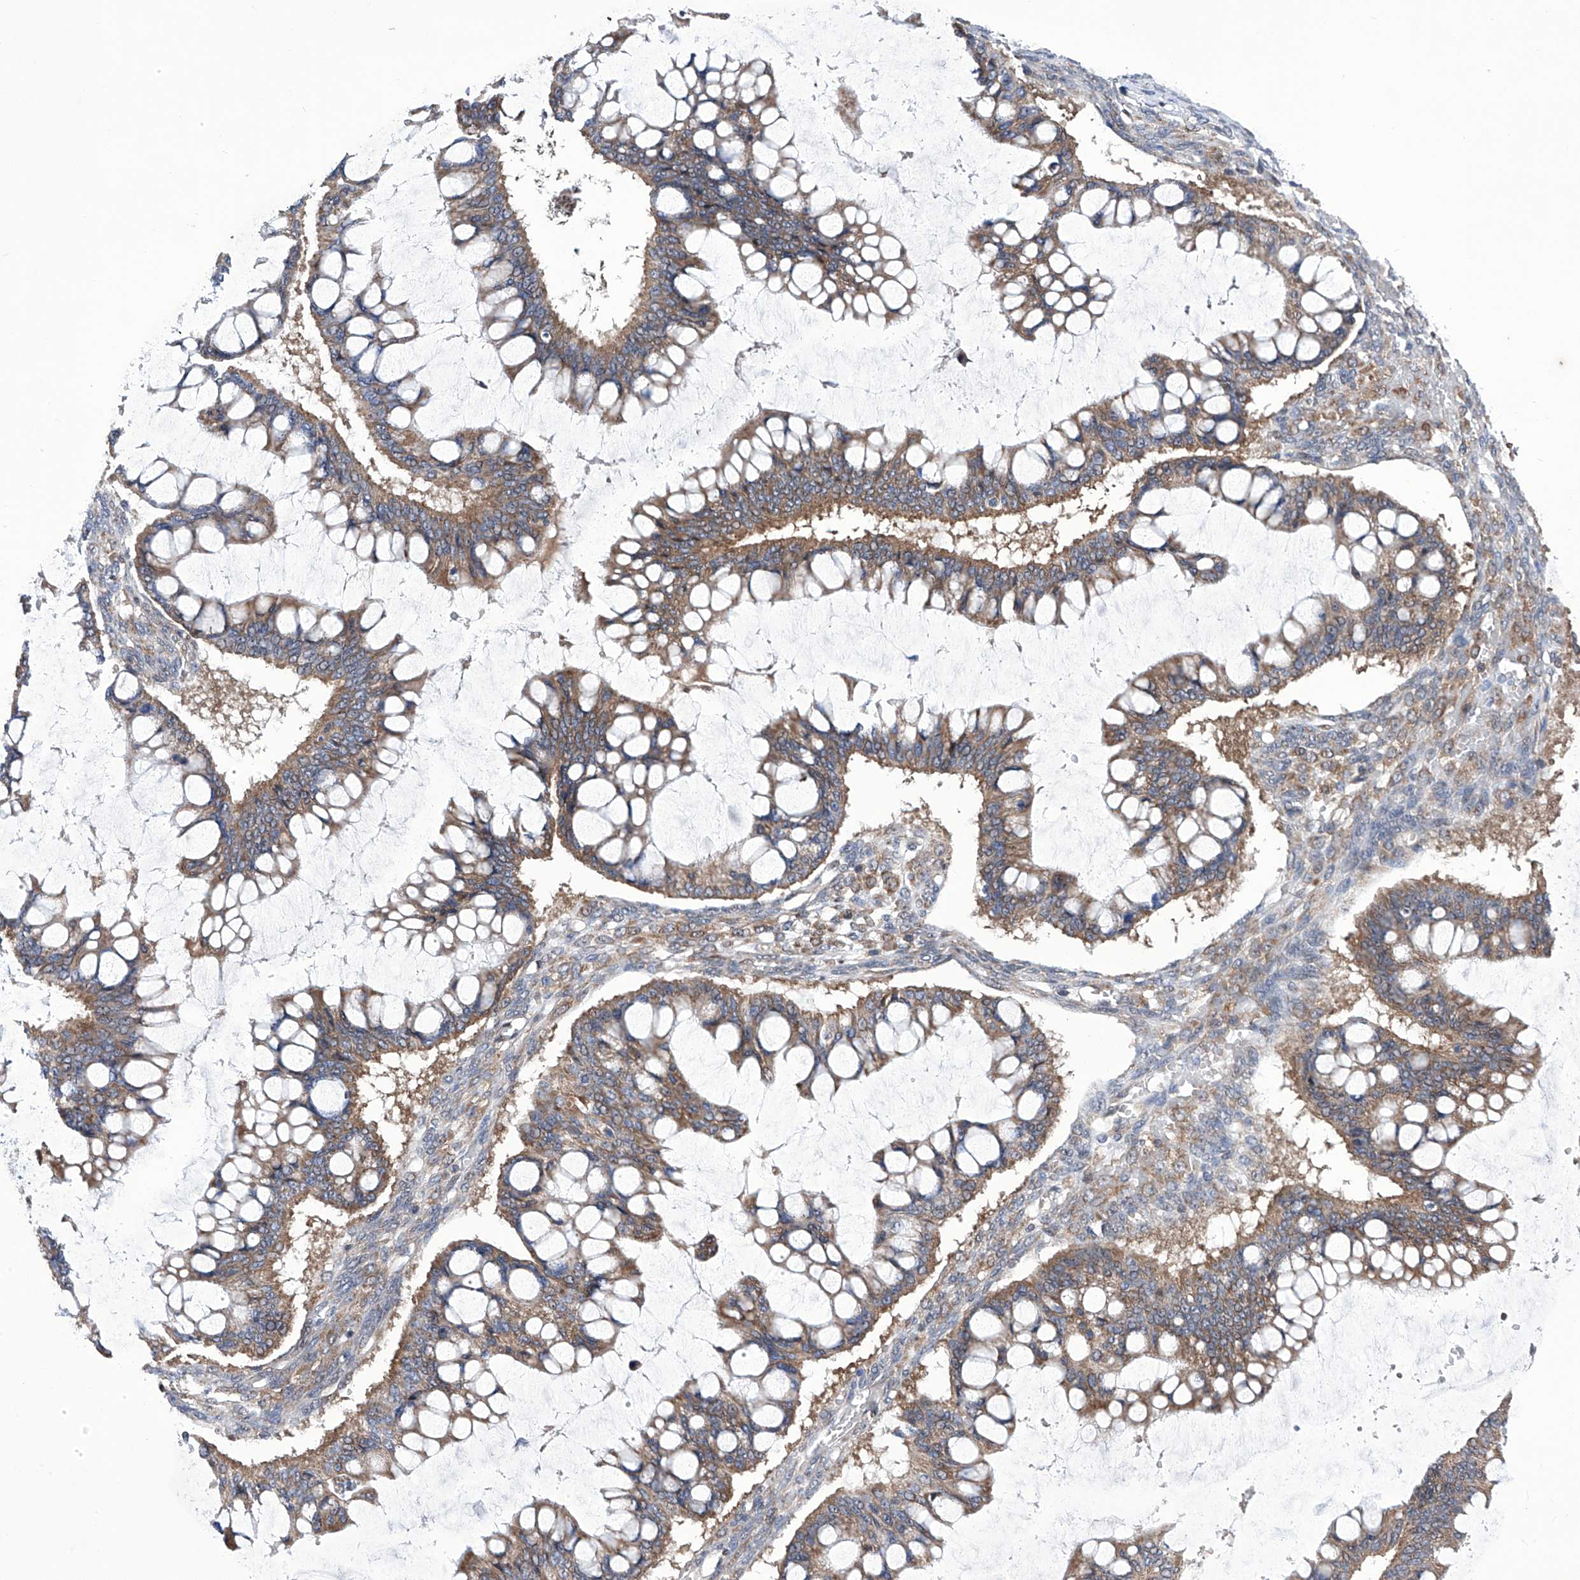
{"staining": {"intensity": "moderate", "quantity": ">75%", "location": "cytoplasmic/membranous"}, "tissue": "ovarian cancer", "cell_type": "Tumor cells", "image_type": "cancer", "snomed": [{"axis": "morphology", "description": "Cystadenocarcinoma, mucinous, NOS"}, {"axis": "topography", "description": "Ovary"}], "caption": "Brown immunohistochemical staining in human mucinous cystadenocarcinoma (ovarian) reveals moderate cytoplasmic/membranous staining in about >75% of tumor cells.", "gene": "KTI12", "patient": {"sex": "female", "age": 73}}